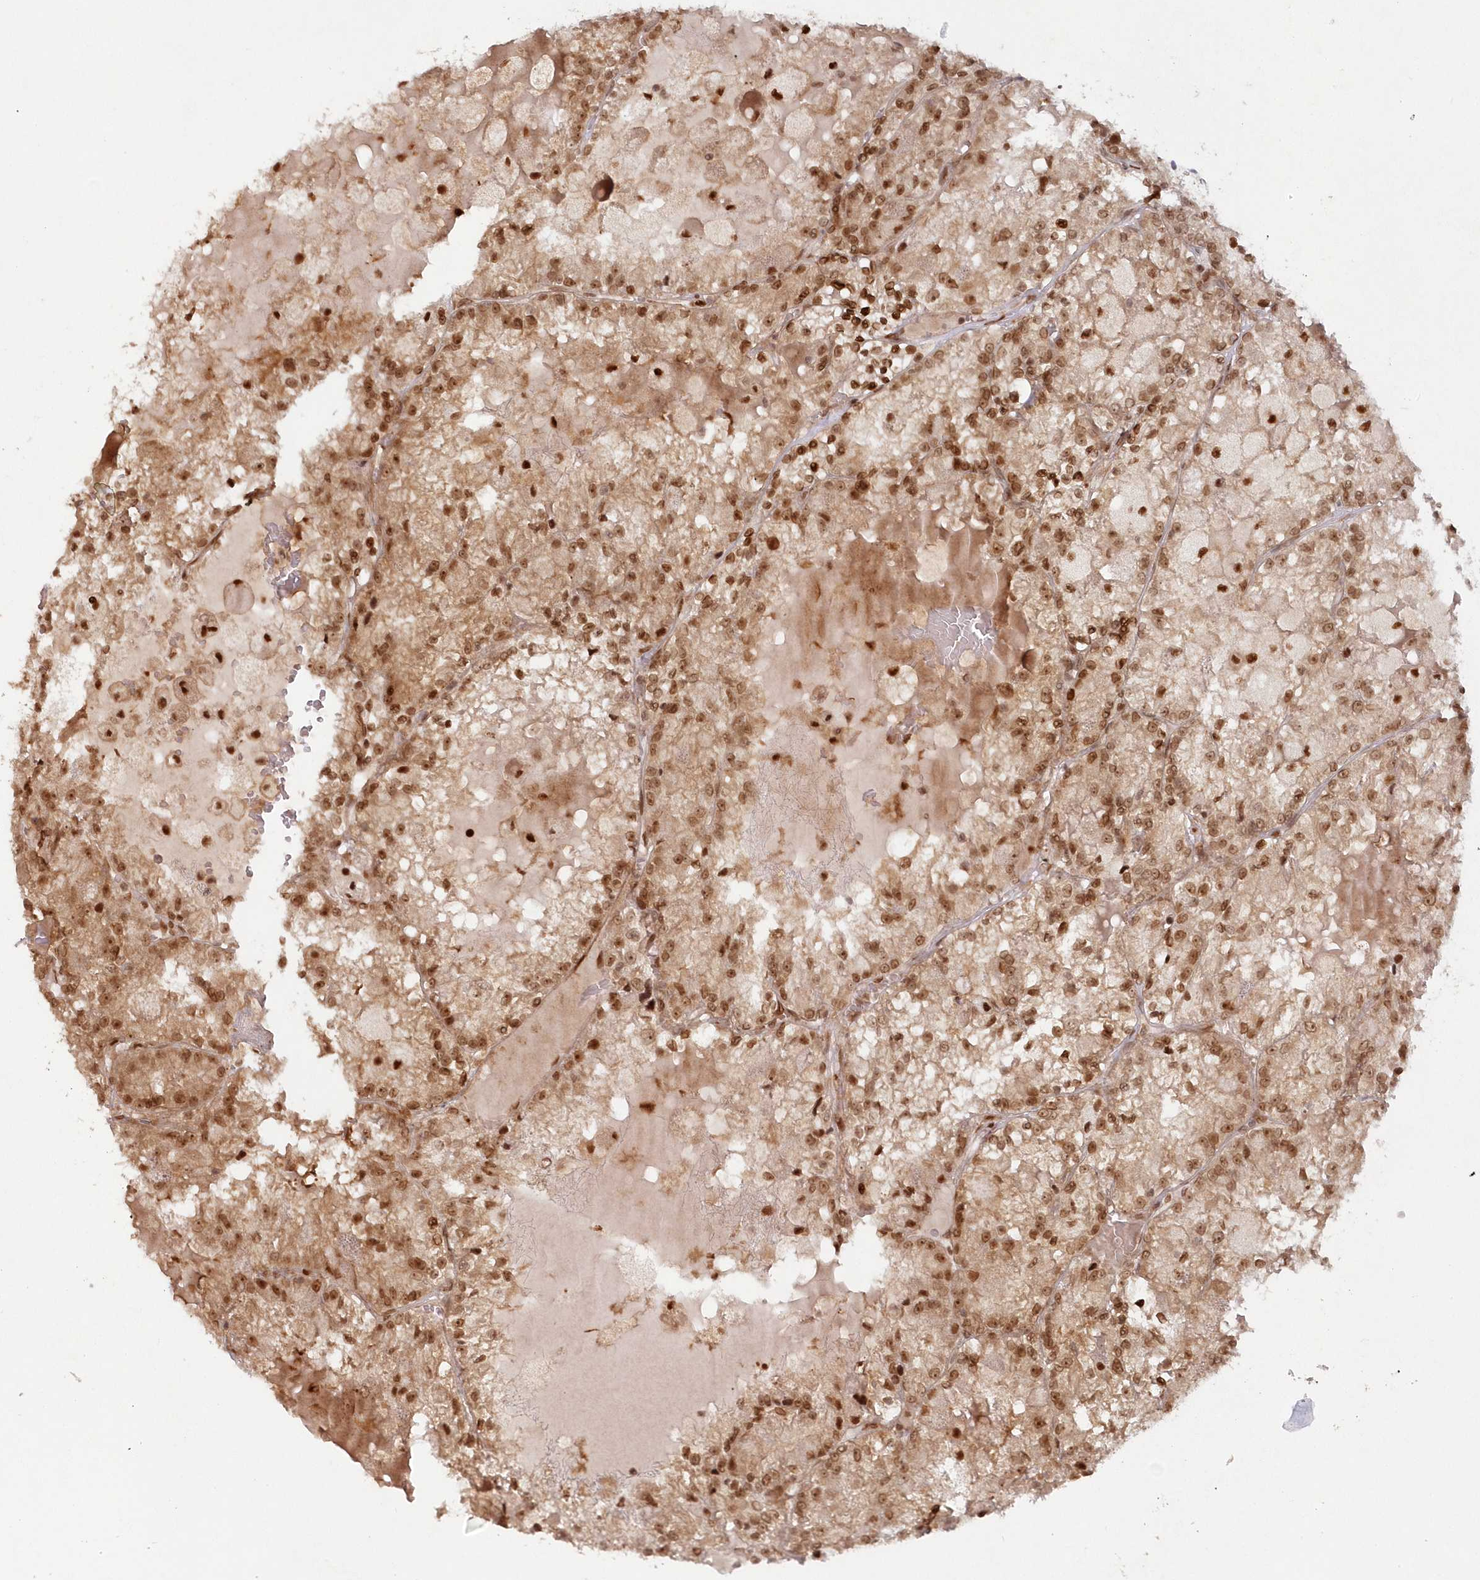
{"staining": {"intensity": "moderate", "quantity": ">75%", "location": "nuclear"}, "tissue": "renal cancer", "cell_type": "Tumor cells", "image_type": "cancer", "snomed": [{"axis": "morphology", "description": "Adenocarcinoma, NOS"}, {"axis": "topography", "description": "Kidney"}], "caption": "Immunohistochemical staining of renal cancer exhibits moderate nuclear protein positivity in about >75% of tumor cells. (brown staining indicates protein expression, while blue staining denotes nuclei).", "gene": "TOGARAM2", "patient": {"sex": "female", "age": 56}}